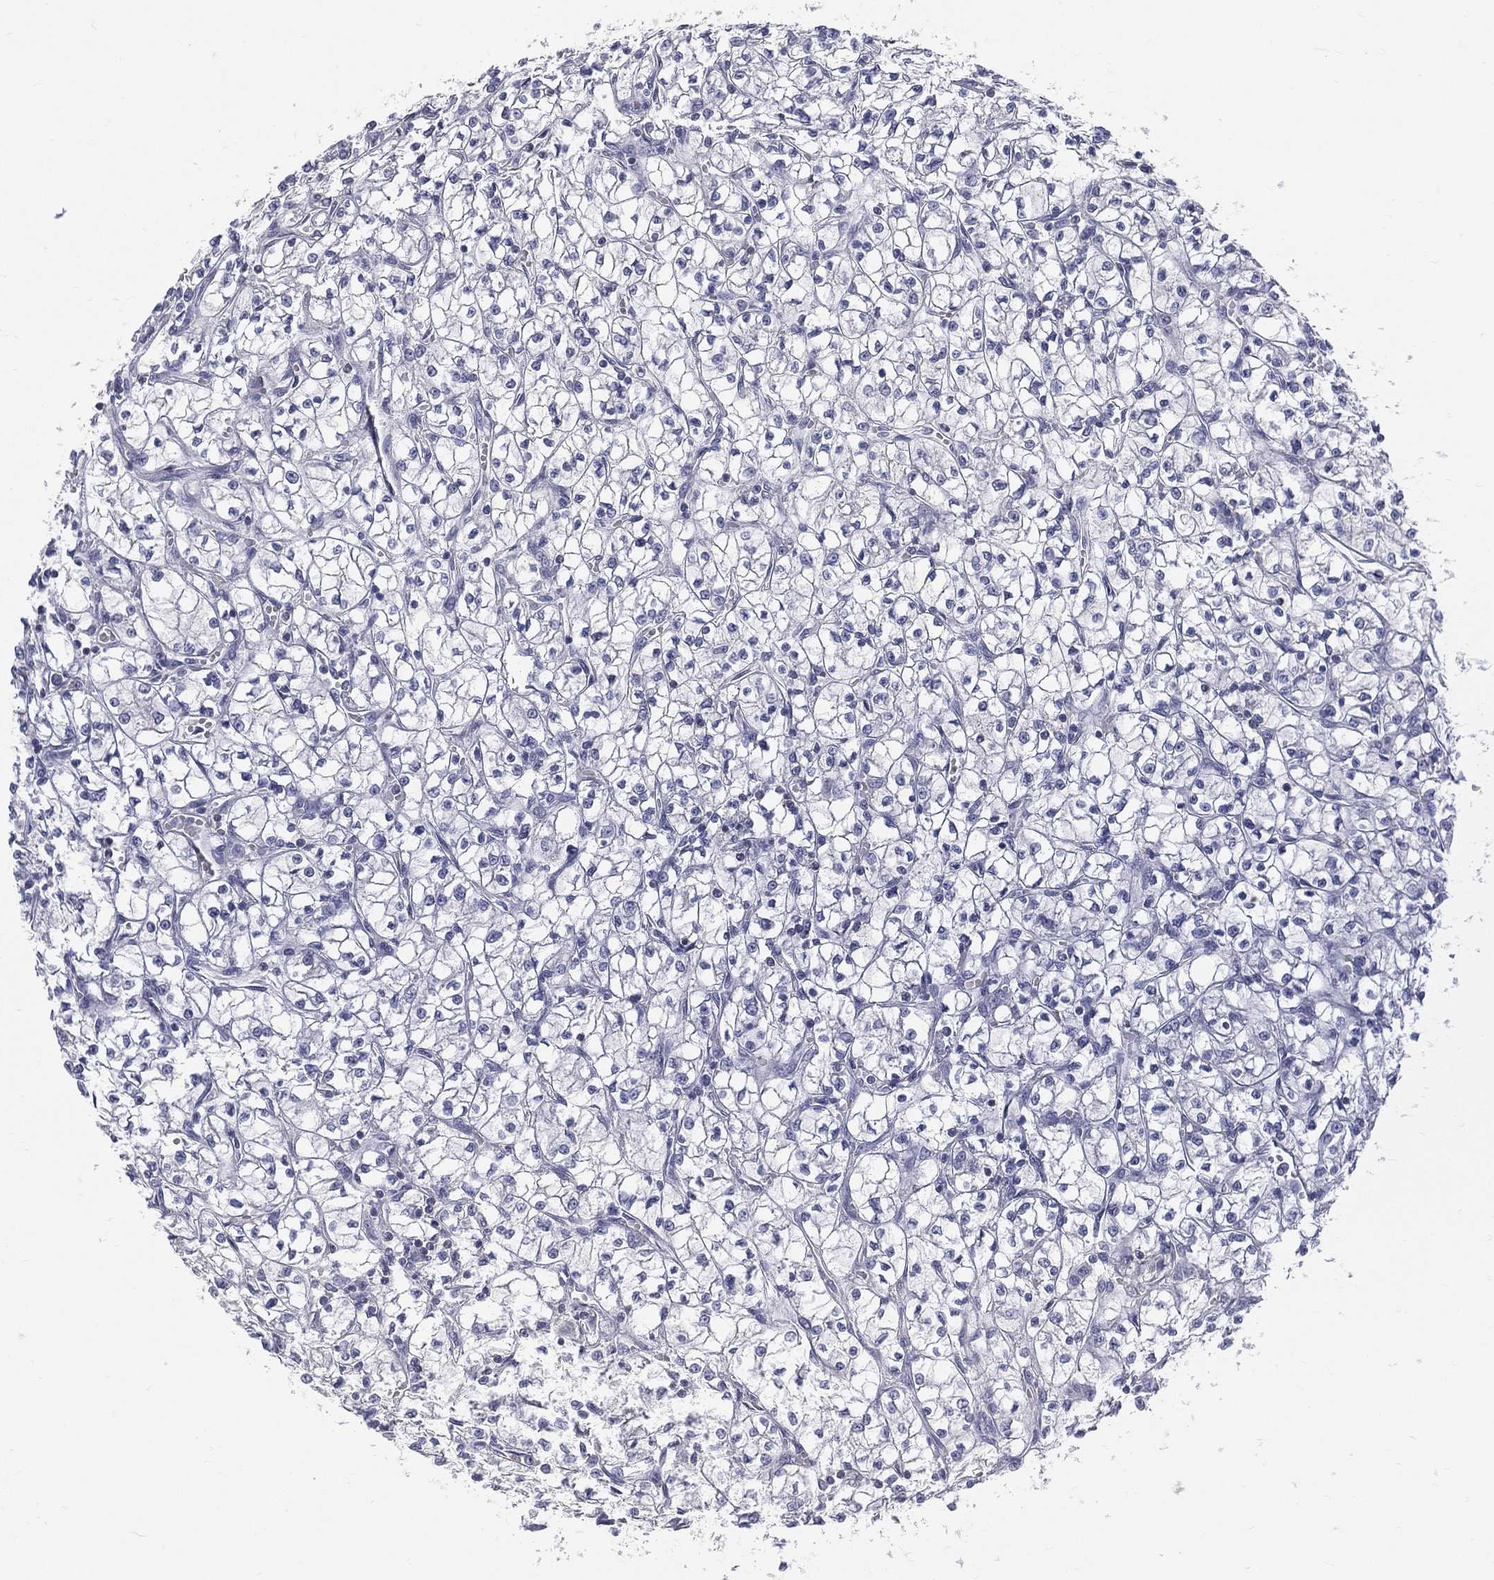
{"staining": {"intensity": "negative", "quantity": "none", "location": "none"}, "tissue": "renal cancer", "cell_type": "Tumor cells", "image_type": "cancer", "snomed": [{"axis": "morphology", "description": "Adenocarcinoma, NOS"}, {"axis": "topography", "description": "Kidney"}], "caption": "Immunohistochemistry (IHC) of human adenocarcinoma (renal) shows no staining in tumor cells. (DAB (3,3'-diaminobenzidine) IHC with hematoxylin counter stain).", "gene": "ETNPPL", "patient": {"sex": "female", "age": 64}}